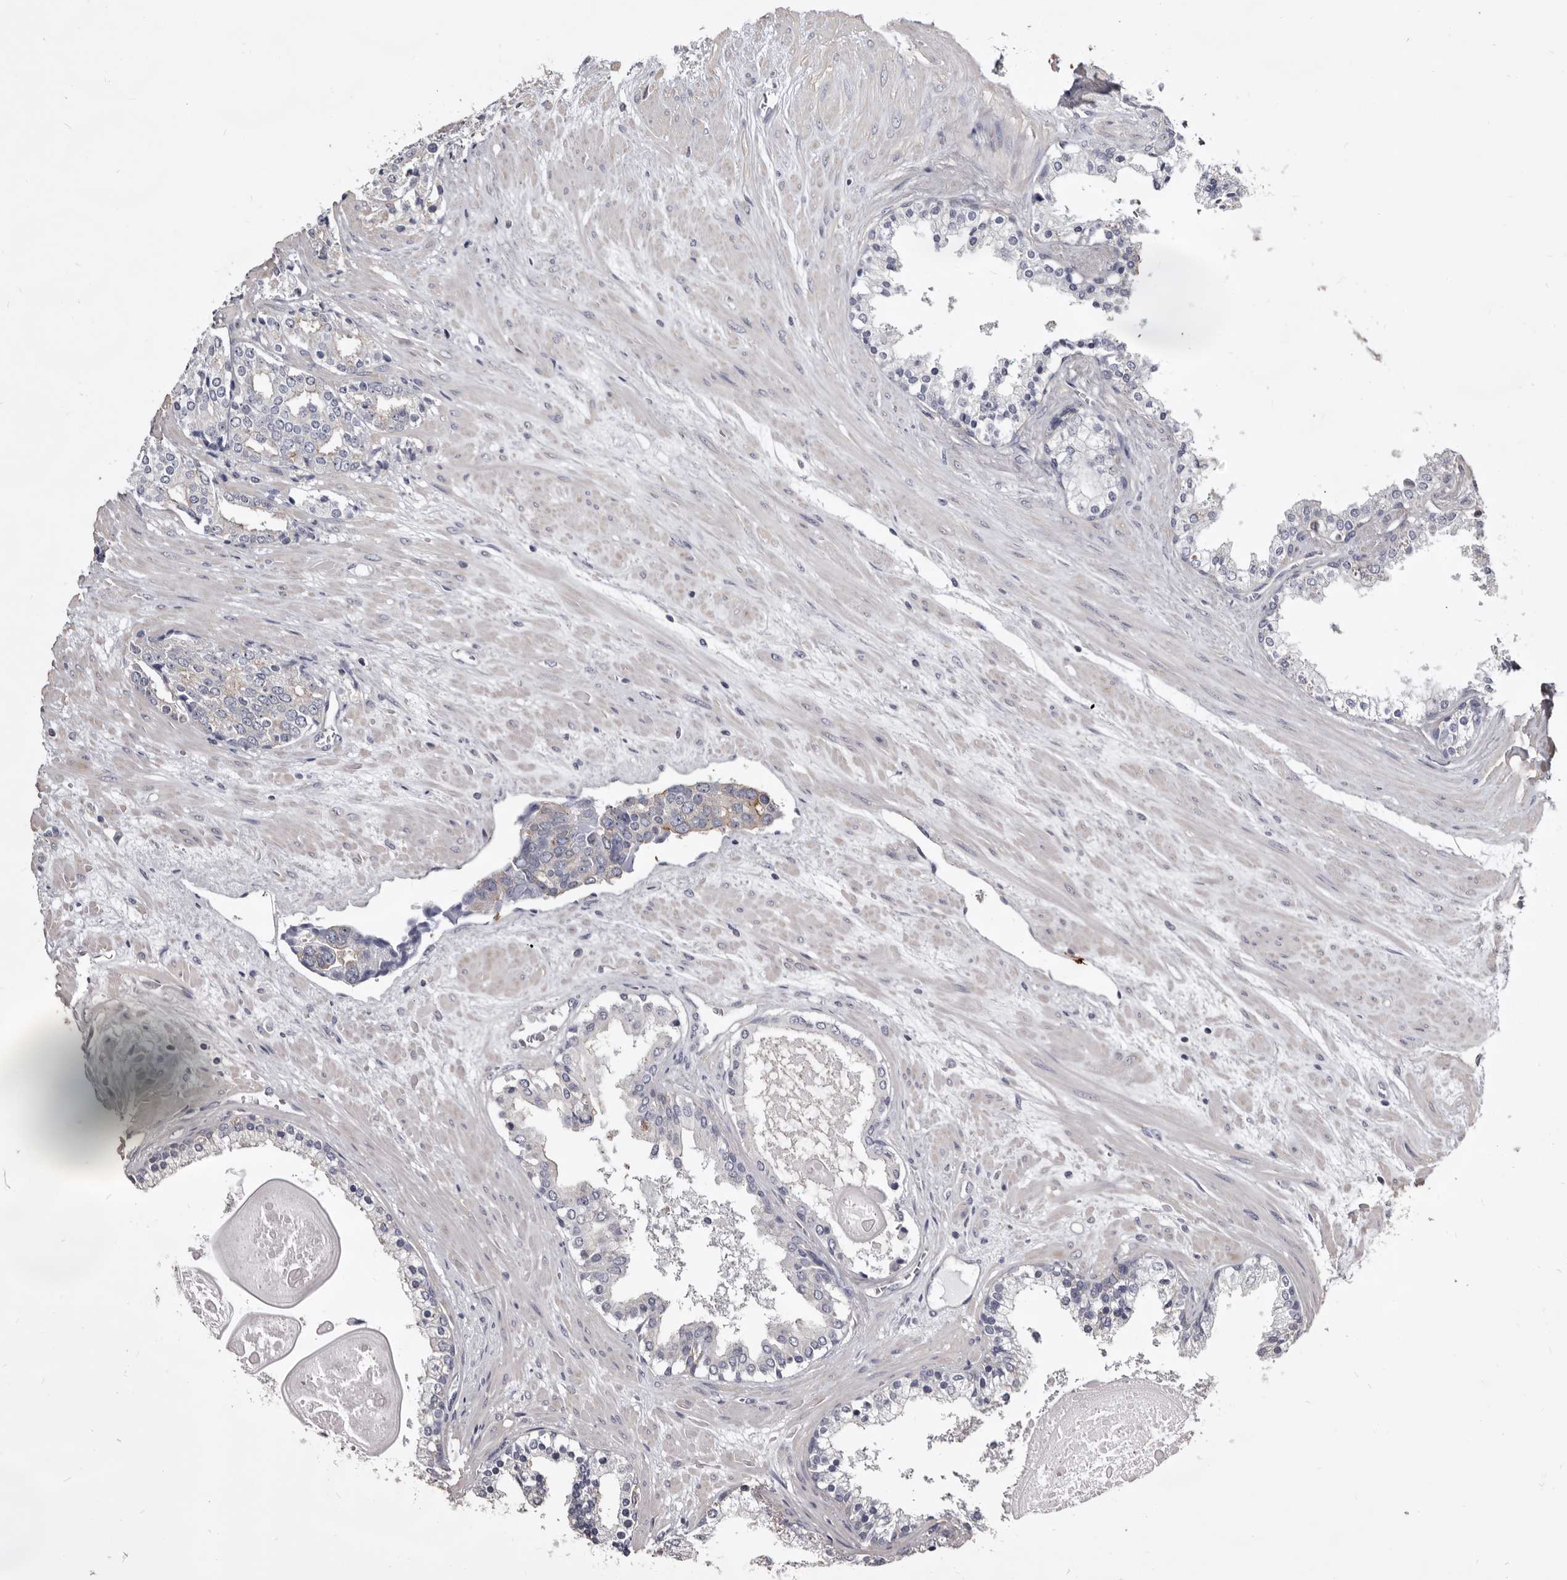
{"staining": {"intensity": "weak", "quantity": "25%-75%", "location": "cytoplasmic/membranous"}, "tissue": "prostate cancer", "cell_type": "Tumor cells", "image_type": "cancer", "snomed": [{"axis": "morphology", "description": "Adenocarcinoma, High grade"}, {"axis": "topography", "description": "Prostate"}], "caption": "Prostate cancer stained with DAB immunohistochemistry shows low levels of weak cytoplasmic/membranous positivity in about 25%-75% of tumor cells.", "gene": "LAD1", "patient": {"sex": "male", "age": 71}}